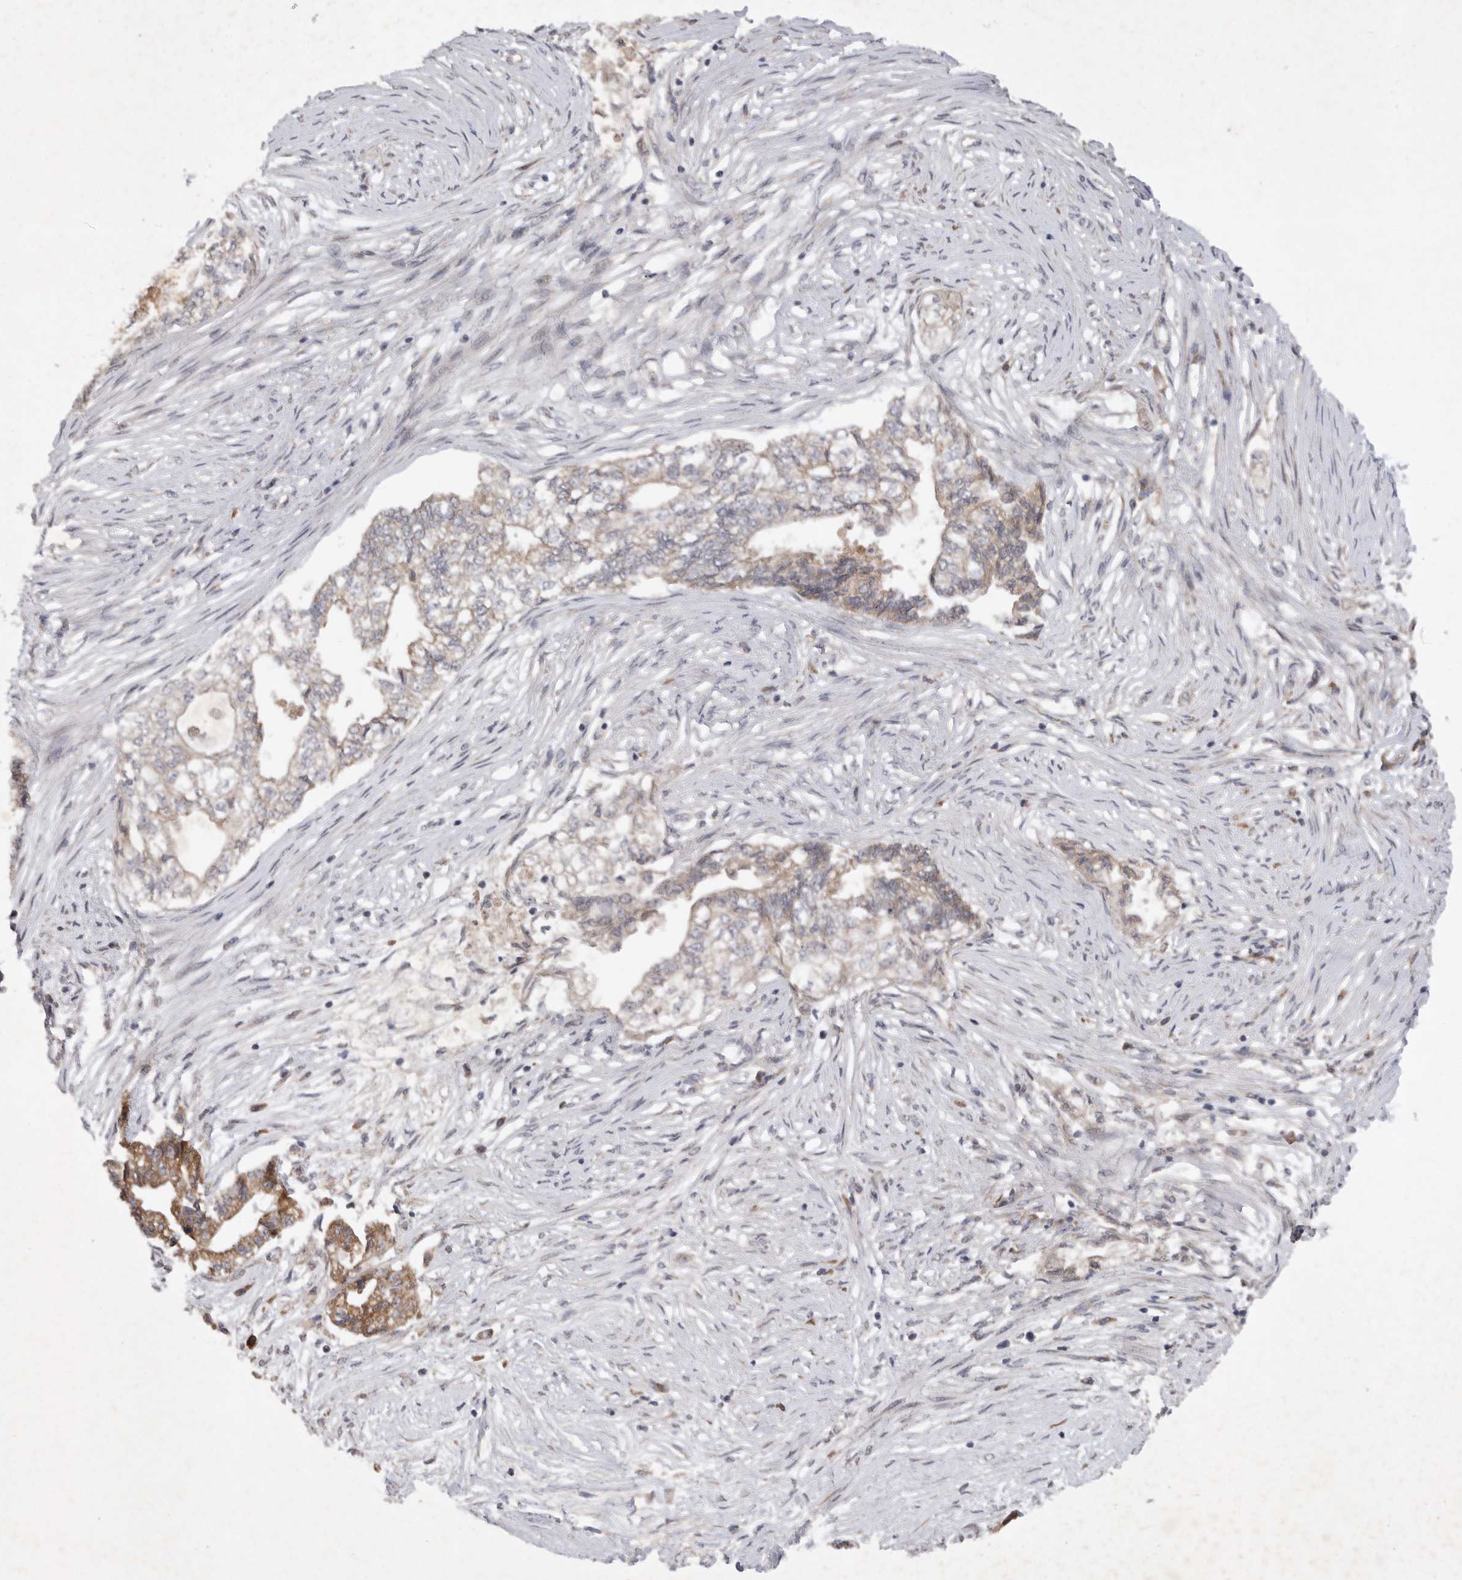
{"staining": {"intensity": "moderate", "quantity": "<25%", "location": "cytoplasmic/membranous"}, "tissue": "pancreatic cancer", "cell_type": "Tumor cells", "image_type": "cancer", "snomed": [{"axis": "morphology", "description": "Adenocarcinoma, NOS"}, {"axis": "topography", "description": "Pancreas"}], "caption": "Tumor cells demonstrate moderate cytoplasmic/membranous positivity in approximately <25% of cells in pancreatic cancer.", "gene": "EDEM3", "patient": {"sex": "male", "age": 72}}